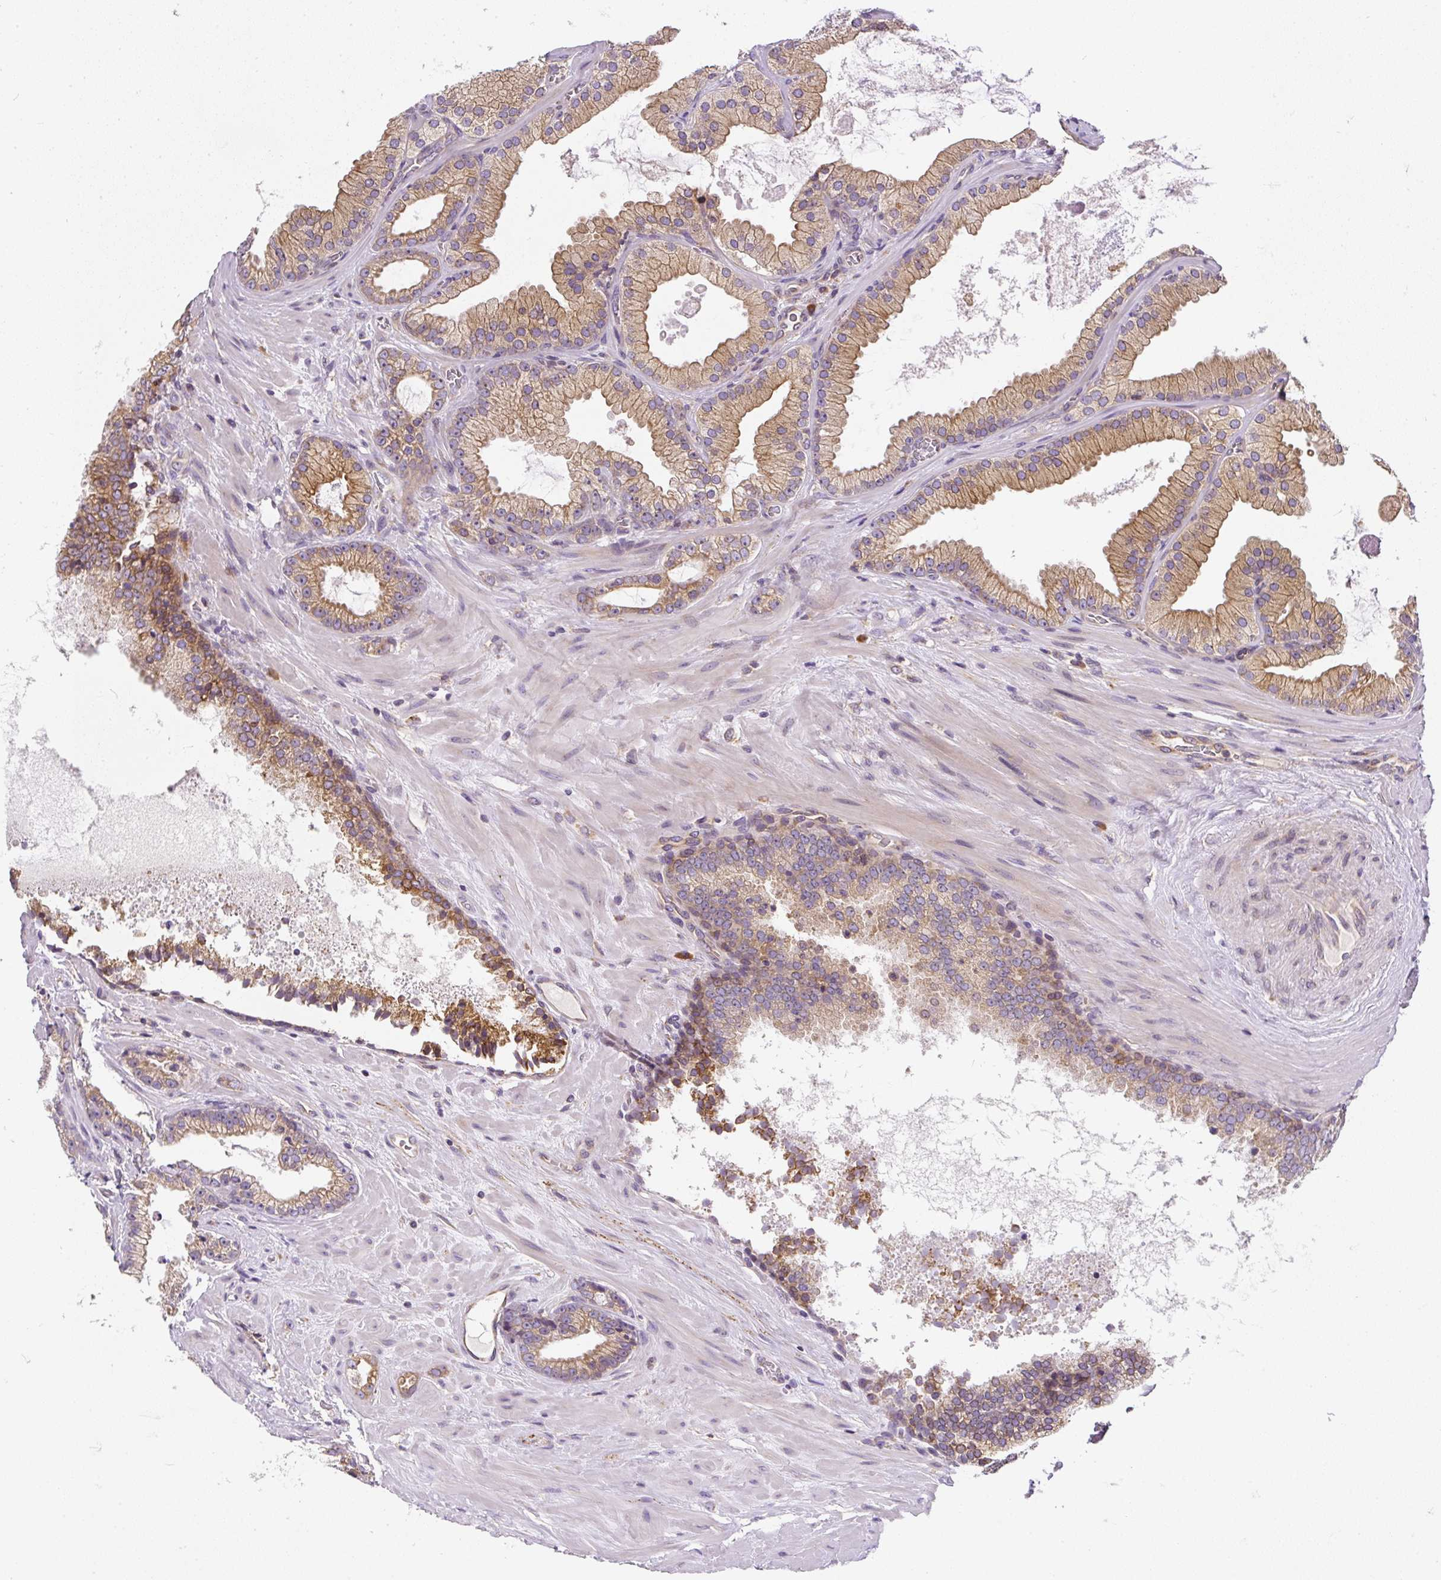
{"staining": {"intensity": "moderate", "quantity": ">75%", "location": "cytoplasmic/membranous"}, "tissue": "prostate cancer", "cell_type": "Tumor cells", "image_type": "cancer", "snomed": [{"axis": "morphology", "description": "Adenocarcinoma, High grade"}, {"axis": "topography", "description": "Prostate"}], "caption": "There is medium levels of moderate cytoplasmic/membranous staining in tumor cells of high-grade adenocarcinoma (prostate), as demonstrated by immunohistochemical staining (brown color).", "gene": "CYP20A1", "patient": {"sex": "male", "age": 68}}